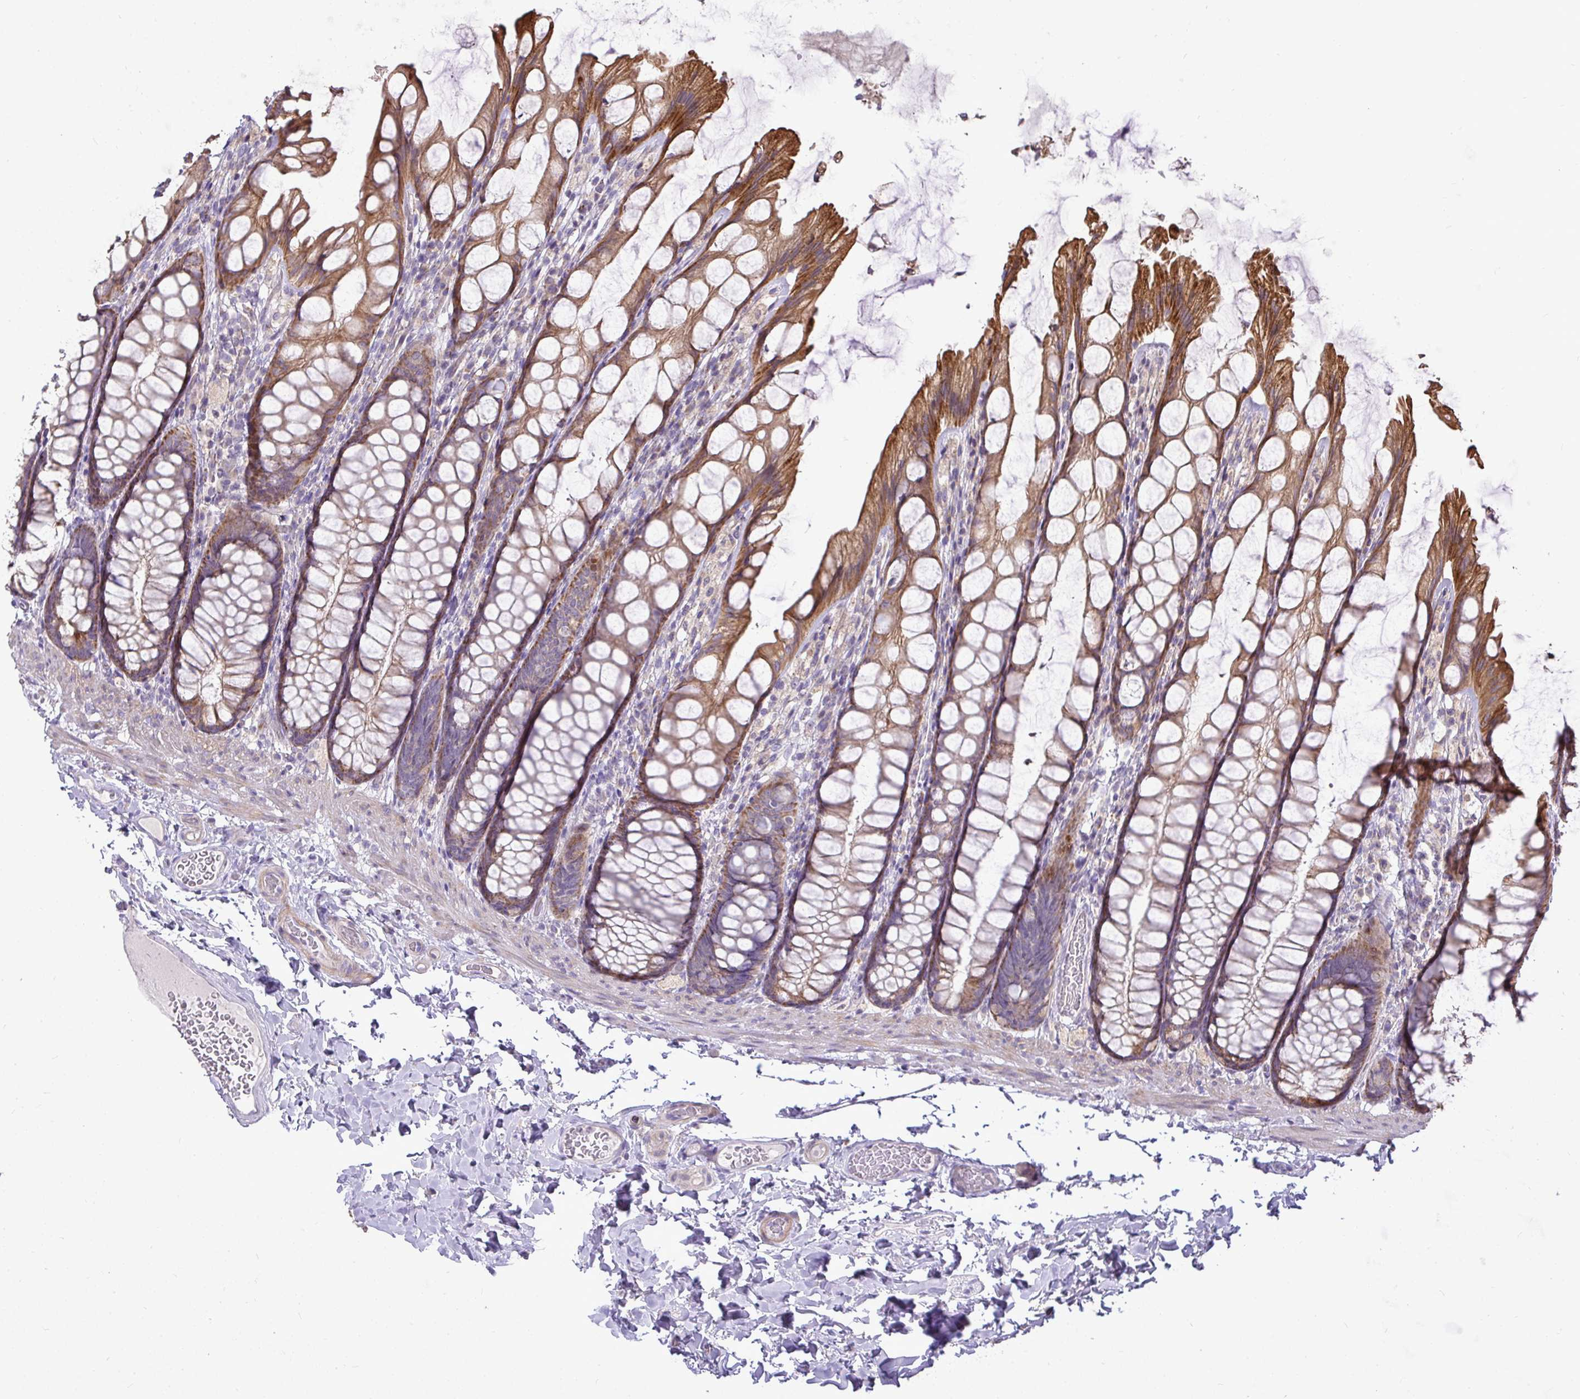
{"staining": {"intensity": "moderate", "quantity": ">75%", "location": "cytoplasmic/membranous"}, "tissue": "colon", "cell_type": "Endothelial cells", "image_type": "normal", "snomed": [{"axis": "morphology", "description": "Normal tissue, NOS"}, {"axis": "topography", "description": "Colon"}], "caption": "Immunohistochemistry (IHC) histopathology image of normal colon: human colon stained using IHC reveals medium levels of moderate protein expression localized specifically in the cytoplasmic/membranous of endothelial cells, appearing as a cytoplasmic/membranous brown color.", "gene": "STRIP1", "patient": {"sex": "male", "age": 47}}